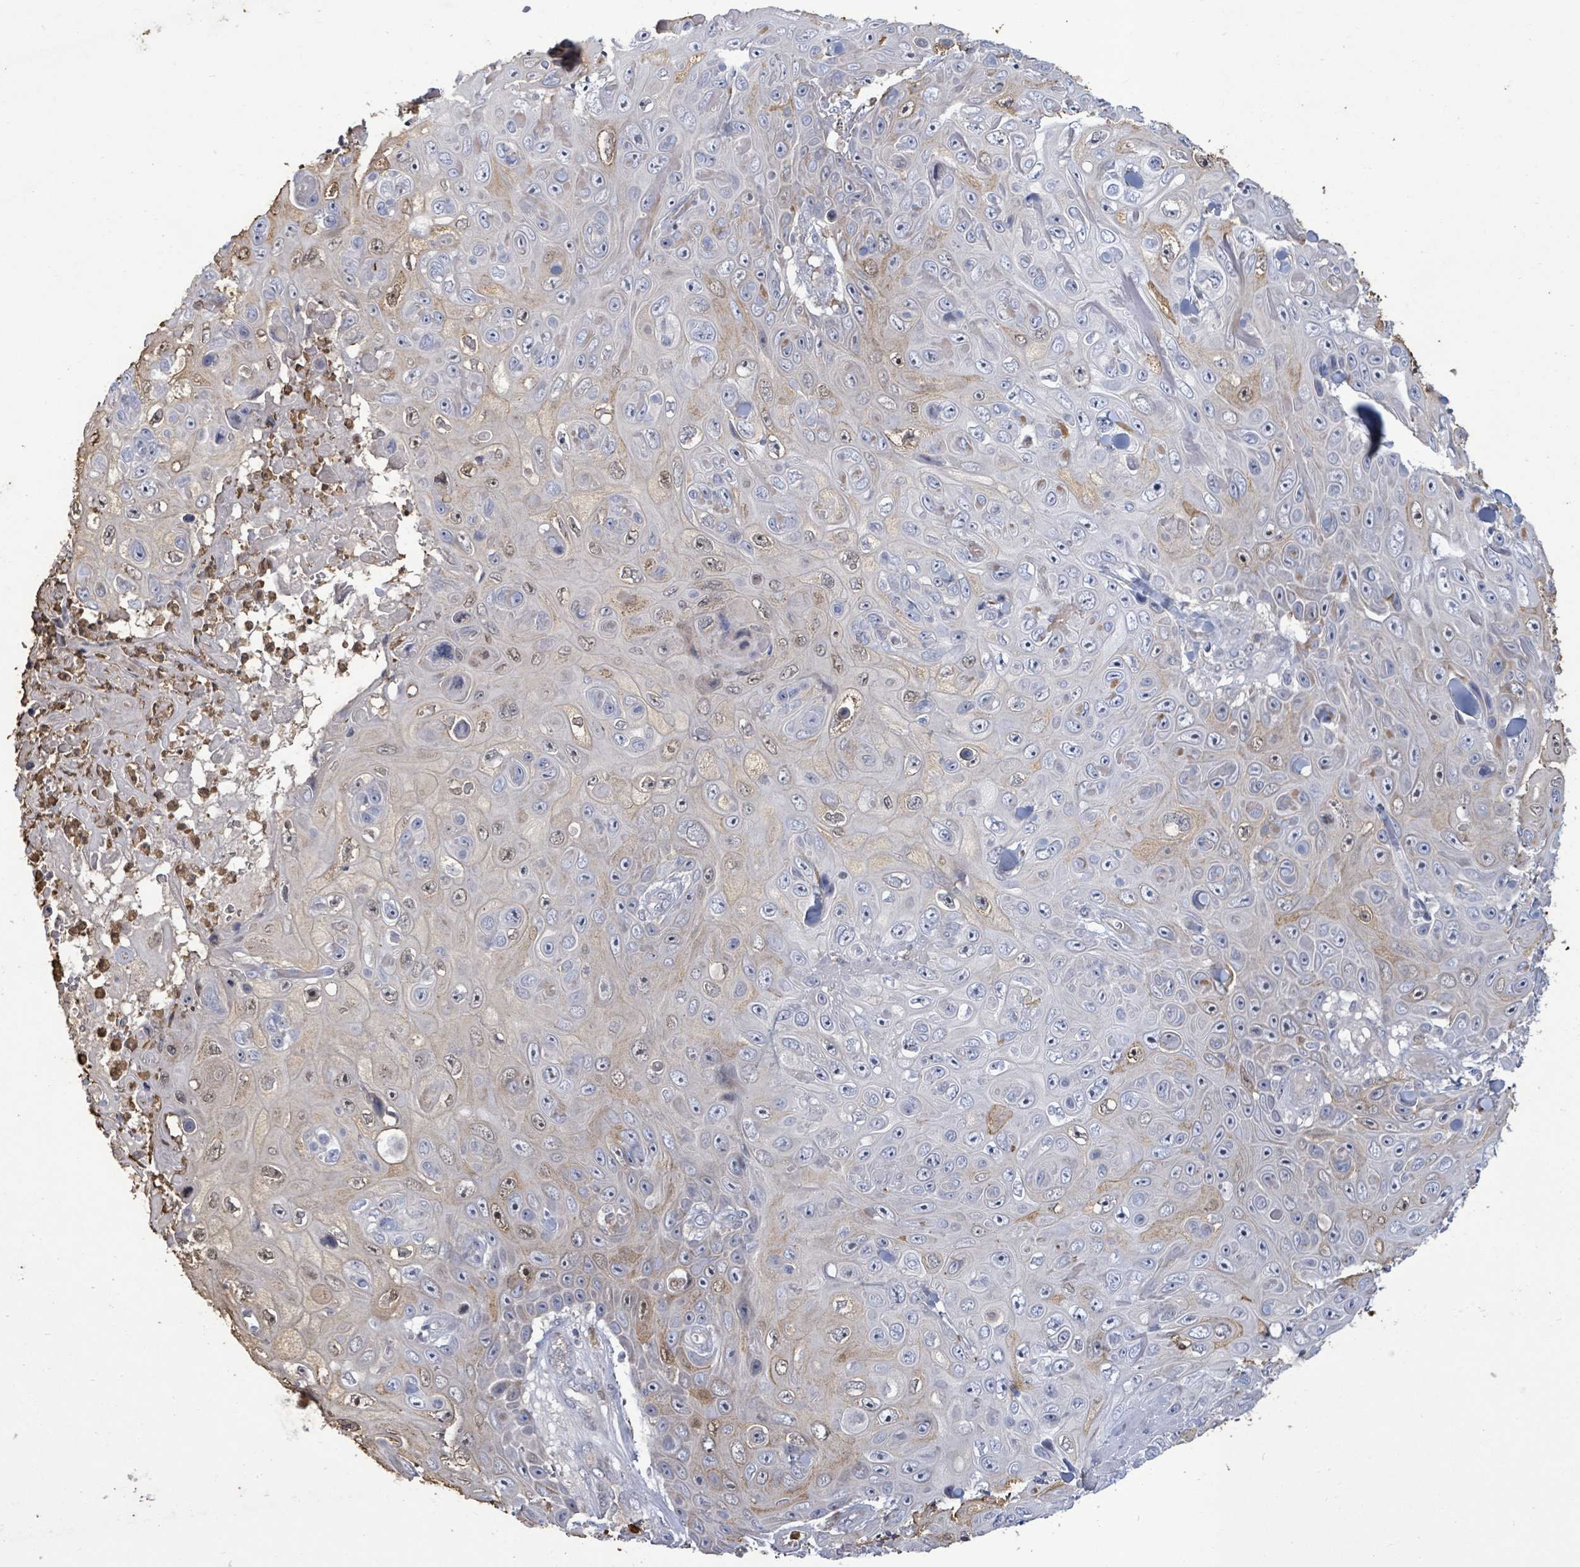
{"staining": {"intensity": "weak", "quantity": "<25%", "location": "cytoplasmic/membranous,nuclear"}, "tissue": "skin cancer", "cell_type": "Tumor cells", "image_type": "cancer", "snomed": [{"axis": "morphology", "description": "Squamous cell carcinoma, NOS"}, {"axis": "topography", "description": "Skin"}], "caption": "Immunohistochemistry (IHC) of human skin cancer (squamous cell carcinoma) displays no expression in tumor cells.", "gene": "FAM210A", "patient": {"sex": "male", "age": 82}}